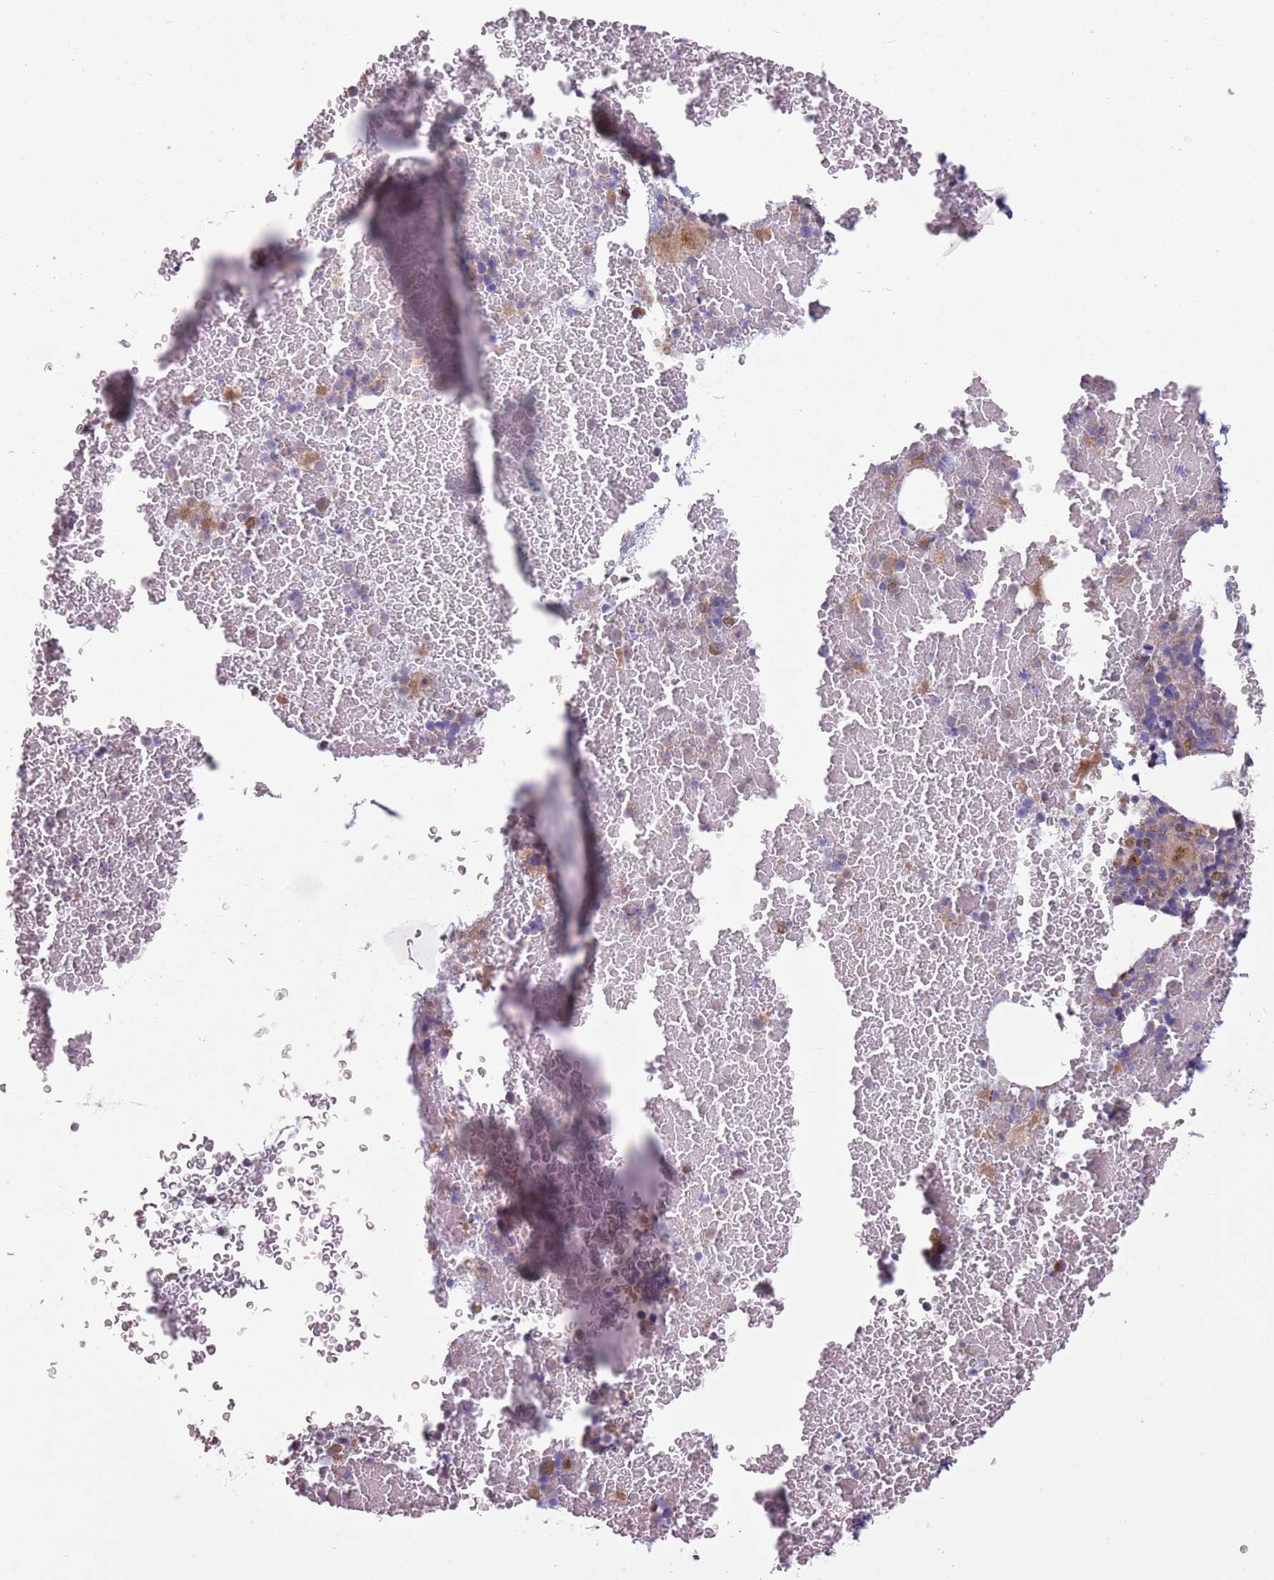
{"staining": {"intensity": "negative", "quantity": "none", "location": "none"}, "tissue": "bone marrow", "cell_type": "Hematopoietic cells", "image_type": "normal", "snomed": [{"axis": "morphology", "description": "Normal tissue, NOS"}, {"axis": "topography", "description": "Bone marrow"}], "caption": "Immunohistochemical staining of unremarkable human bone marrow demonstrates no significant staining in hematopoietic cells. (Brightfield microscopy of DAB IHC at high magnification).", "gene": "CCDC150", "patient": {"sex": "female", "age": 48}}